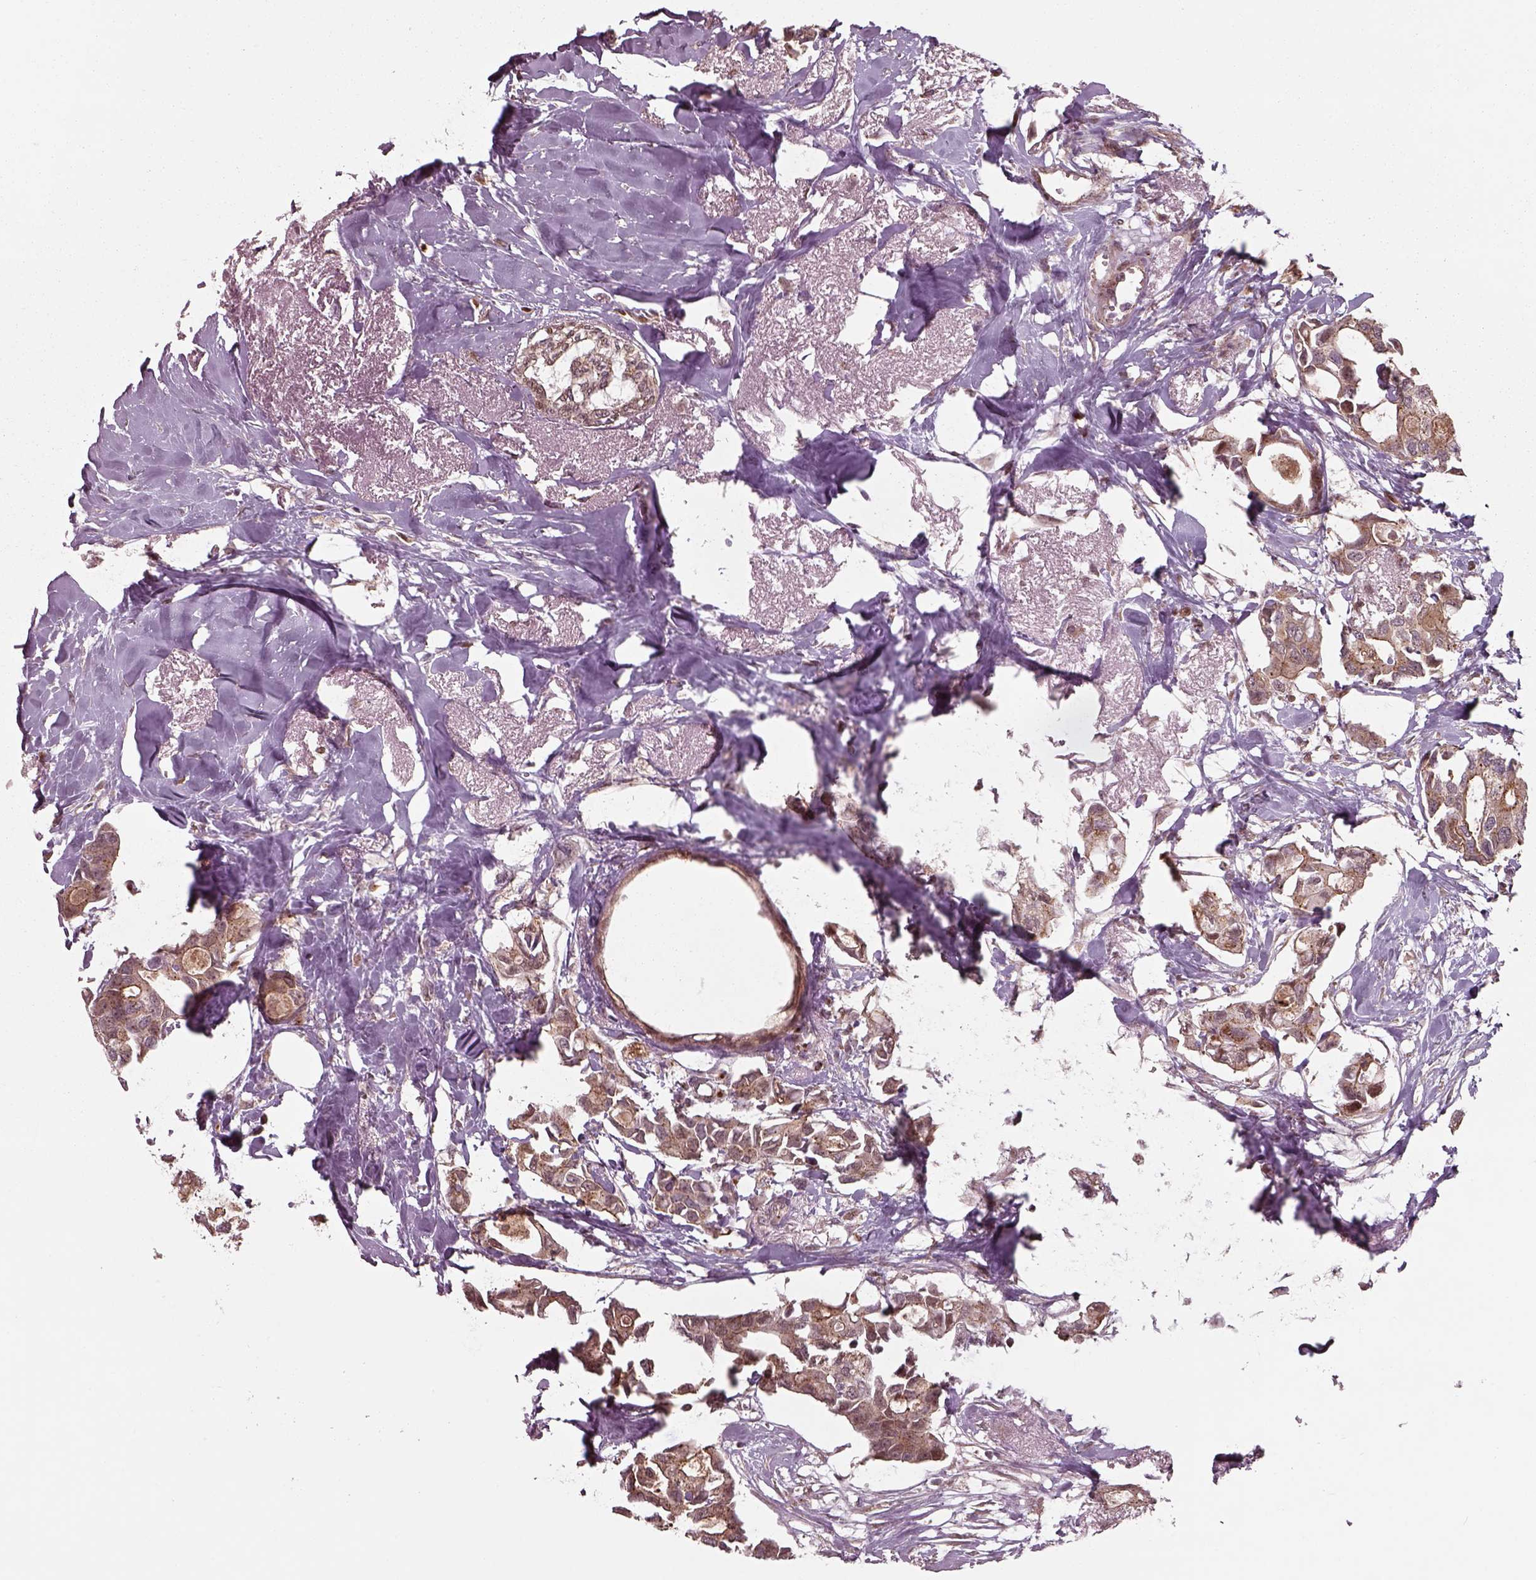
{"staining": {"intensity": "moderate", "quantity": ">75%", "location": "cytoplasmic/membranous"}, "tissue": "breast cancer", "cell_type": "Tumor cells", "image_type": "cancer", "snomed": [{"axis": "morphology", "description": "Duct carcinoma"}, {"axis": "topography", "description": "Breast"}], "caption": "IHC micrograph of breast intraductal carcinoma stained for a protein (brown), which exhibits medium levels of moderate cytoplasmic/membranous staining in about >75% of tumor cells.", "gene": "CHMP3", "patient": {"sex": "female", "age": 83}}